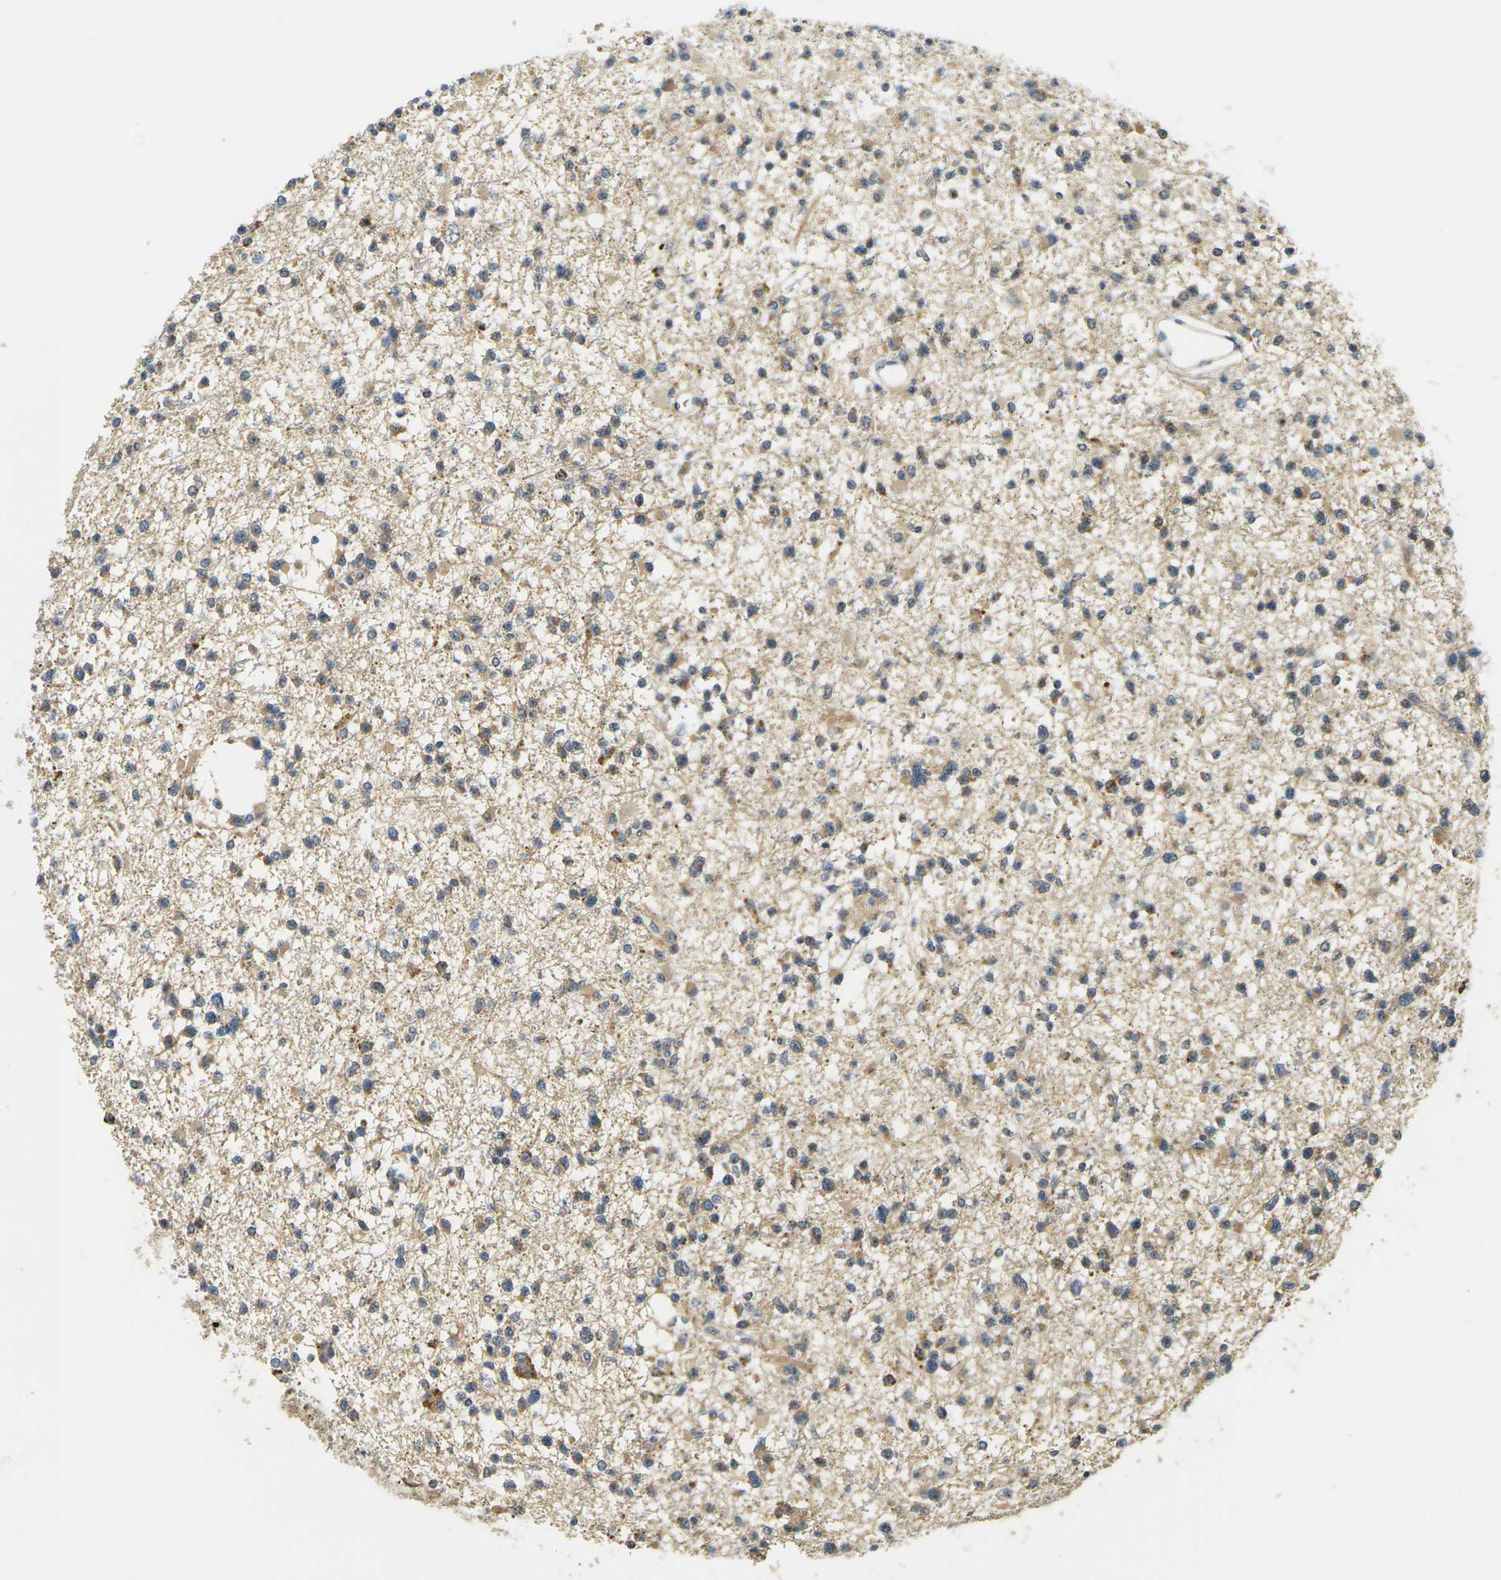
{"staining": {"intensity": "moderate", "quantity": ">75%", "location": "cytoplasmic/membranous"}, "tissue": "glioma", "cell_type": "Tumor cells", "image_type": "cancer", "snomed": [{"axis": "morphology", "description": "Glioma, malignant, Low grade"}, {"axis": "topography", "description": "Brain"}], "caption": "Protein staining of low-grade glioma (malignant) tissue reveals moderate cytoplasmic/membranous staining in approximately >75% of tumor cells.", "gene": "KLHL8", "patient": {"sex": "female", "age": 22}}